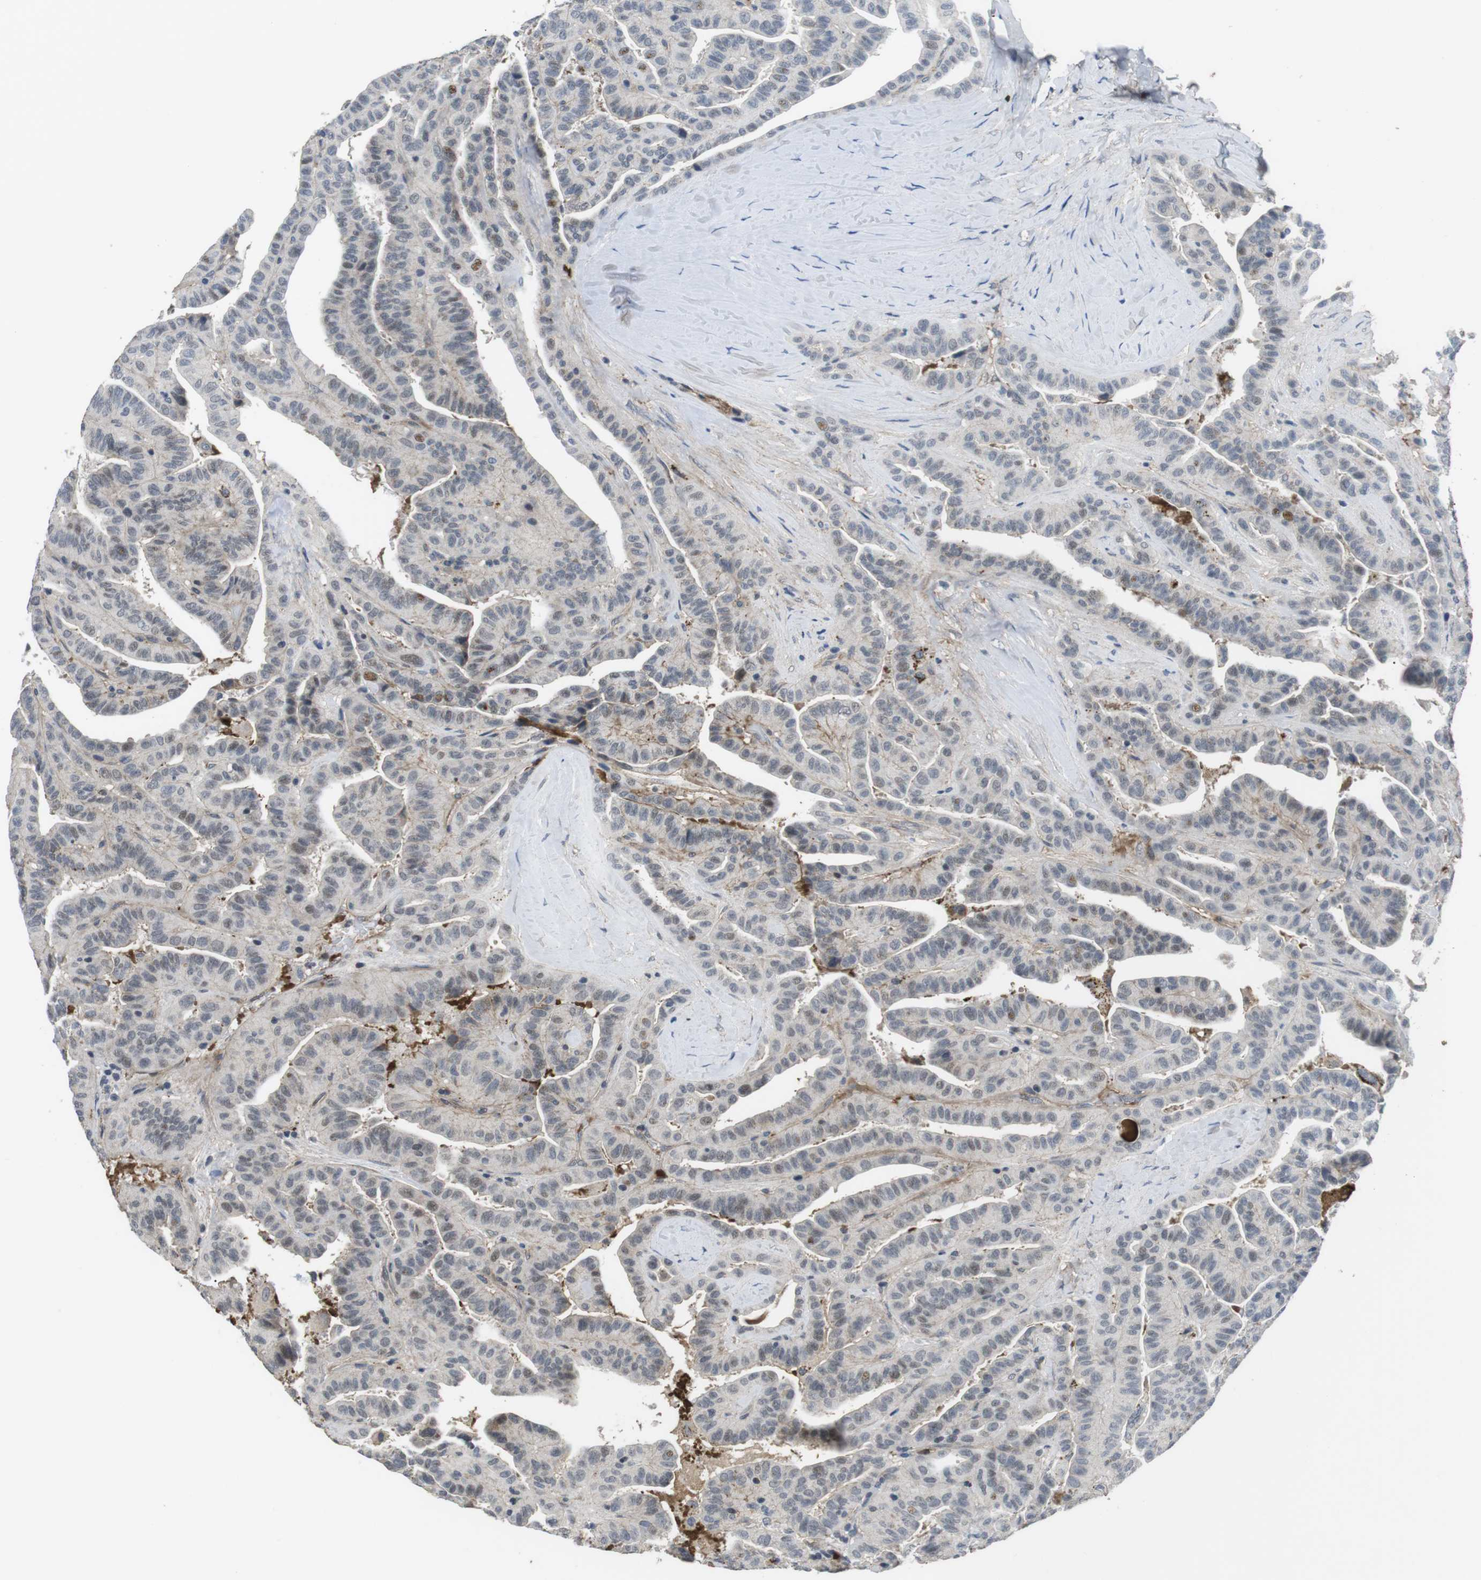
{"staining": {"intensity": "moderate", "quantity": "<25%", "location": "nuclear"}, "tissue": "thyroid cancer", "cell_type": "Tumor cells", "image_type": "cancer", "snomed": [{"axis": "morphology", "description": "Papillary adenocarcinoma, NOS"}, {"axis": "topography", "description": "Thyroid gland"}], "caption": "This histopathology image exhibits IHC staining of human thyroid cancer, with low moderate nuclear staining in approximately <25% of tumor cells.", "gene": "NECTIN1", "patient": {"sex": "male", "age": 77}}